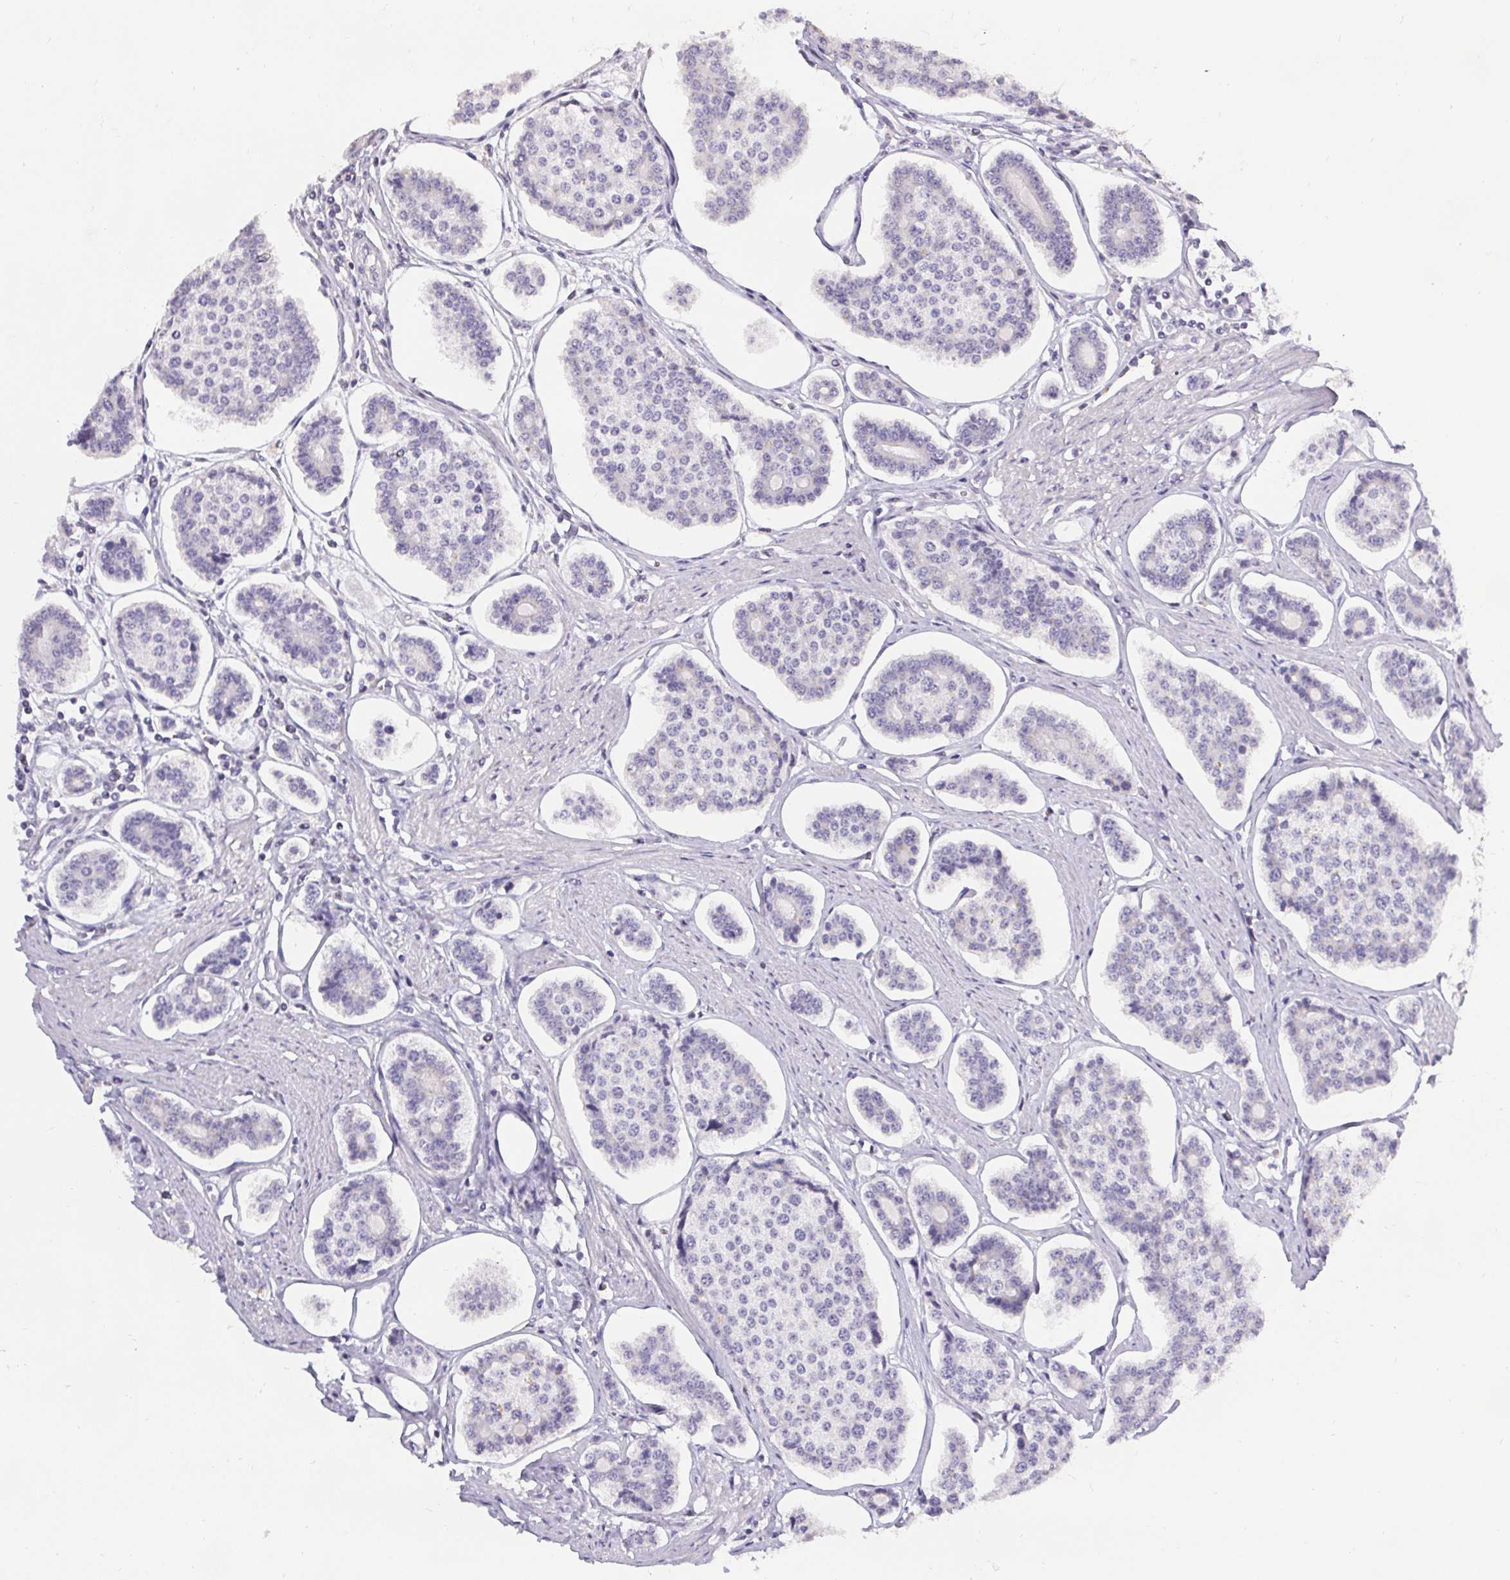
{"staining": {"intensity": "negative", "quantity": "none", "location": "none"}, "tissue": "carcinoid", "cell_type": "Tumor cells", "image_type": "cancer", "snomed": [{"axis": "morphology", "description": "Carcinoid, malignant, NOS"}, {"axis": "topography", "description": "Small intestine"}], "caption": "Histopathology image shows no significant protein staining in tumor cells of carcinoid (malignant).", "gene": "PMEL", "patient": {"sex": "female", "age": 65}}